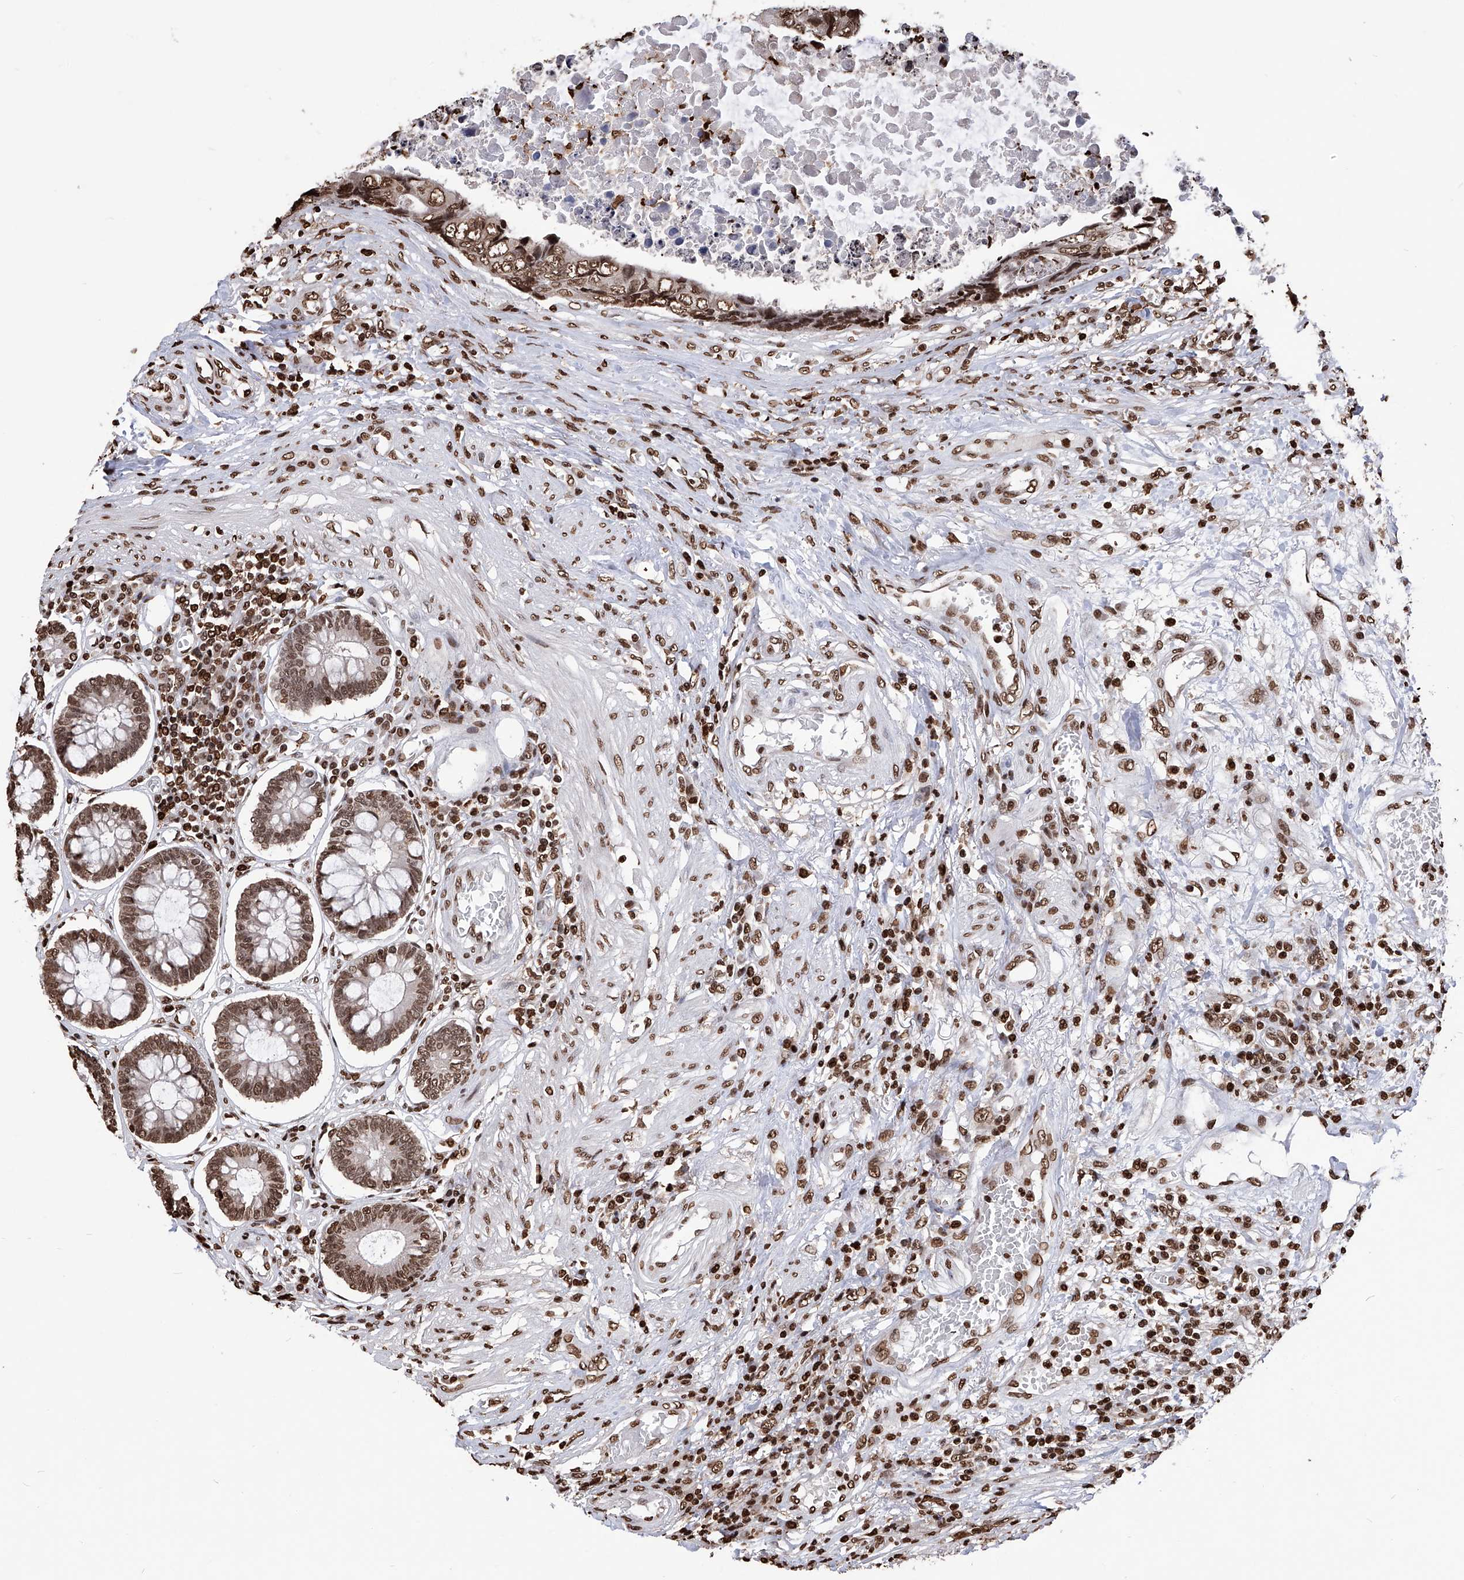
{"staining": {"intensity": "moderate", "quantity": ">75%", "location": "nuclear"}, "tissue": "colorectal cancer", "cell_type": "Tumor cells", "image_type": "cancer", "snomed": [{"axis": "morphology", "description": "Adenocarcinoma, NOS"}, {"axis": "topography", "description": "Rectum"}], "caption": "High-power microscopy captured an immunohistochemistry photomicrograph of colorectal cancer, revealing moderate nuclear positivity in approximately >75% of tumor cells.", "gene": "CFAP410", "patient": {"sex": "male", "age": 84}}